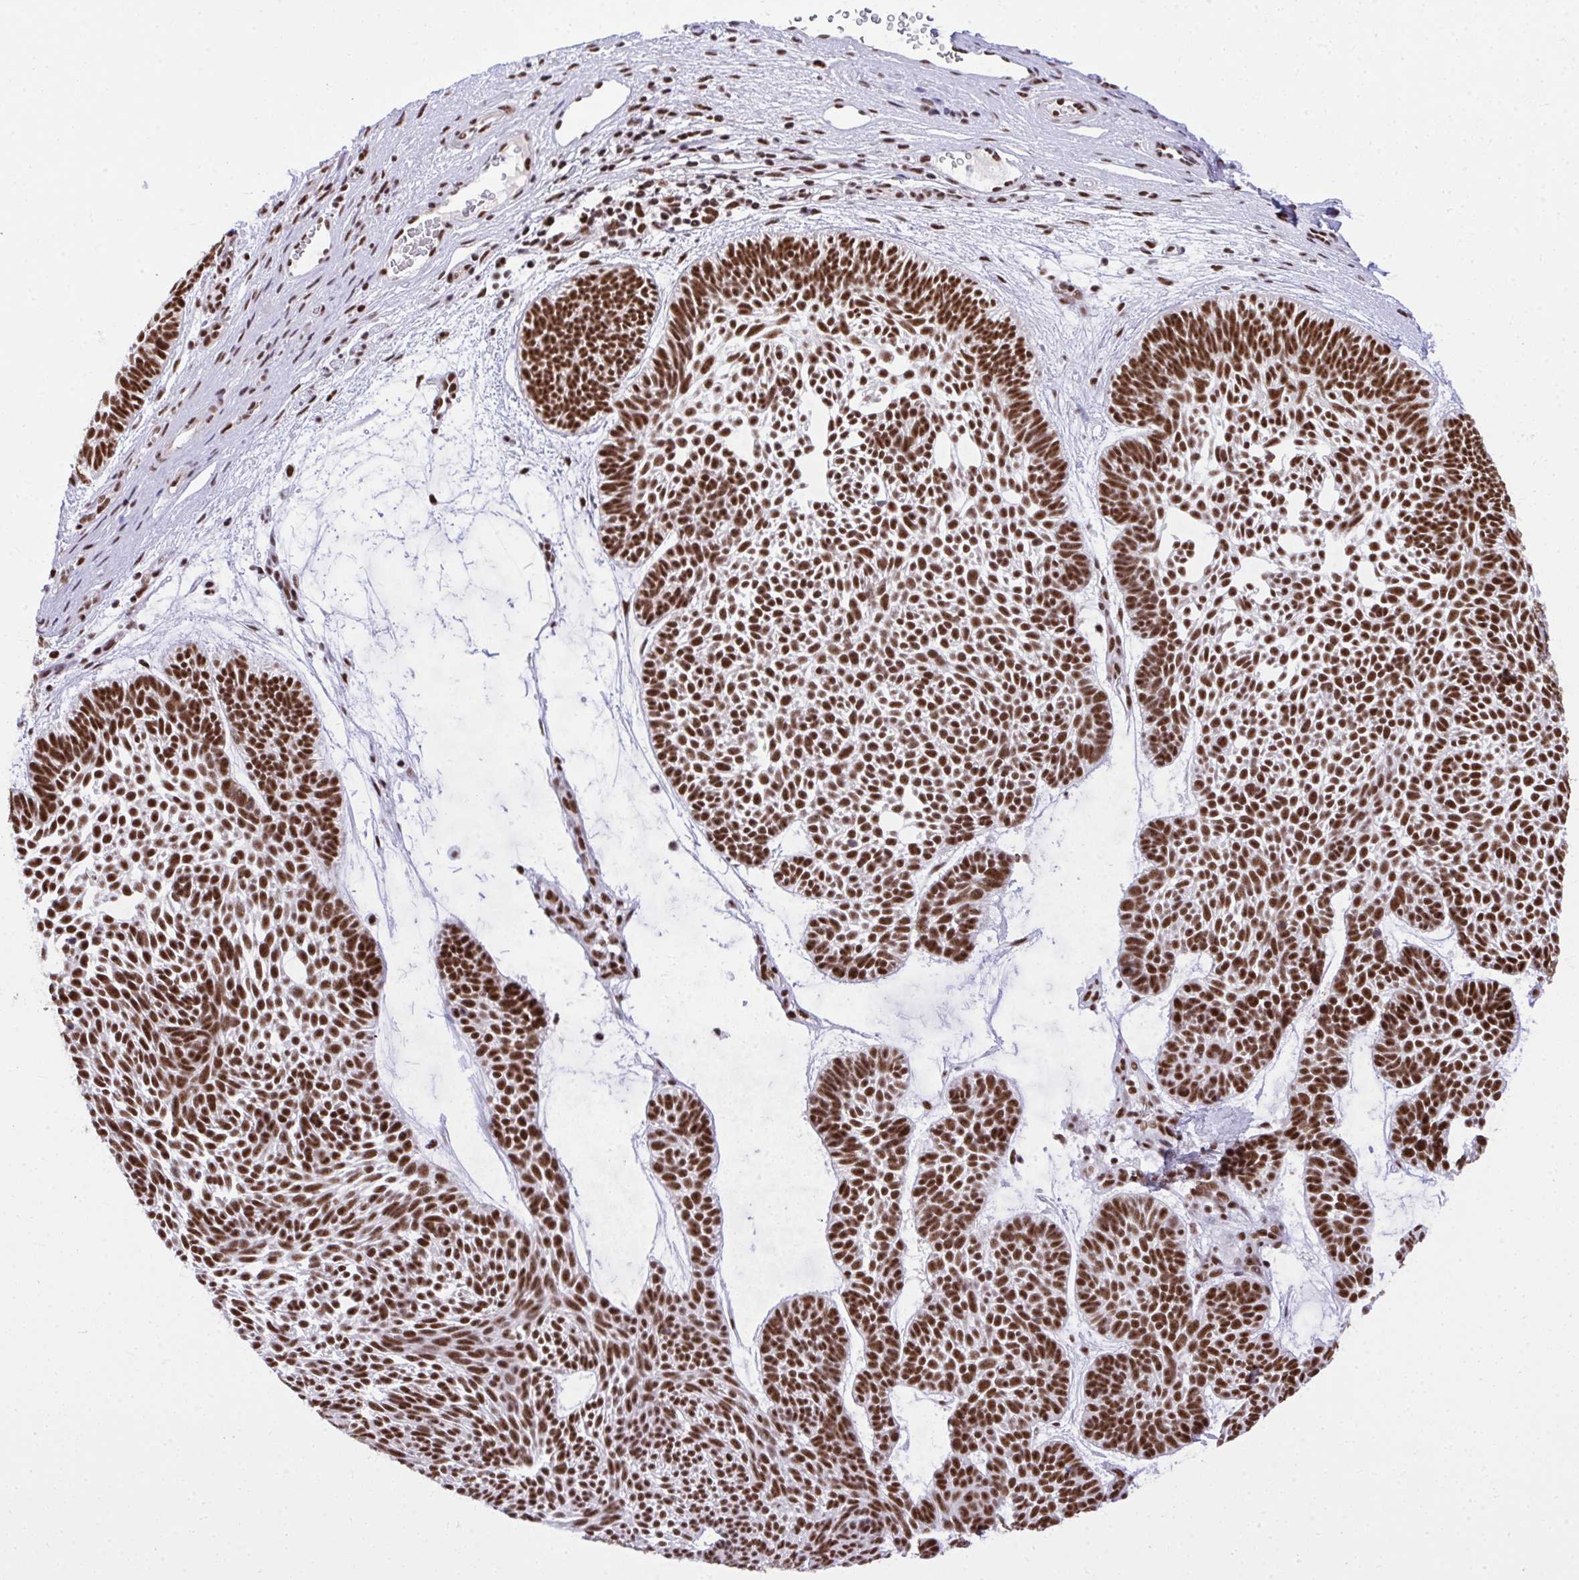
{"staining": {"intensity": "strong", "quantity": ">75%", "location": "nuclear"}, "tissue": "skin cancer", "cell_type": "Tumor cells", "image_type": "cancer", "snomed": [{"axis": "morphology", "description": "Basal cell carcinoma"}, {"axis": "topography", "description": "Skin"}, {"axis": "topography", "description": "Skin of face"}], "caption": "This image demonstrates skin cancer stained with immunohistochemistry to label a protein in brown. The nuclear of tumor cells show strong positivity for the protein. Nuclei are counter-stained blue.", "gene": "PRPF19", "patient": {"sex": "male", "age": 83}}